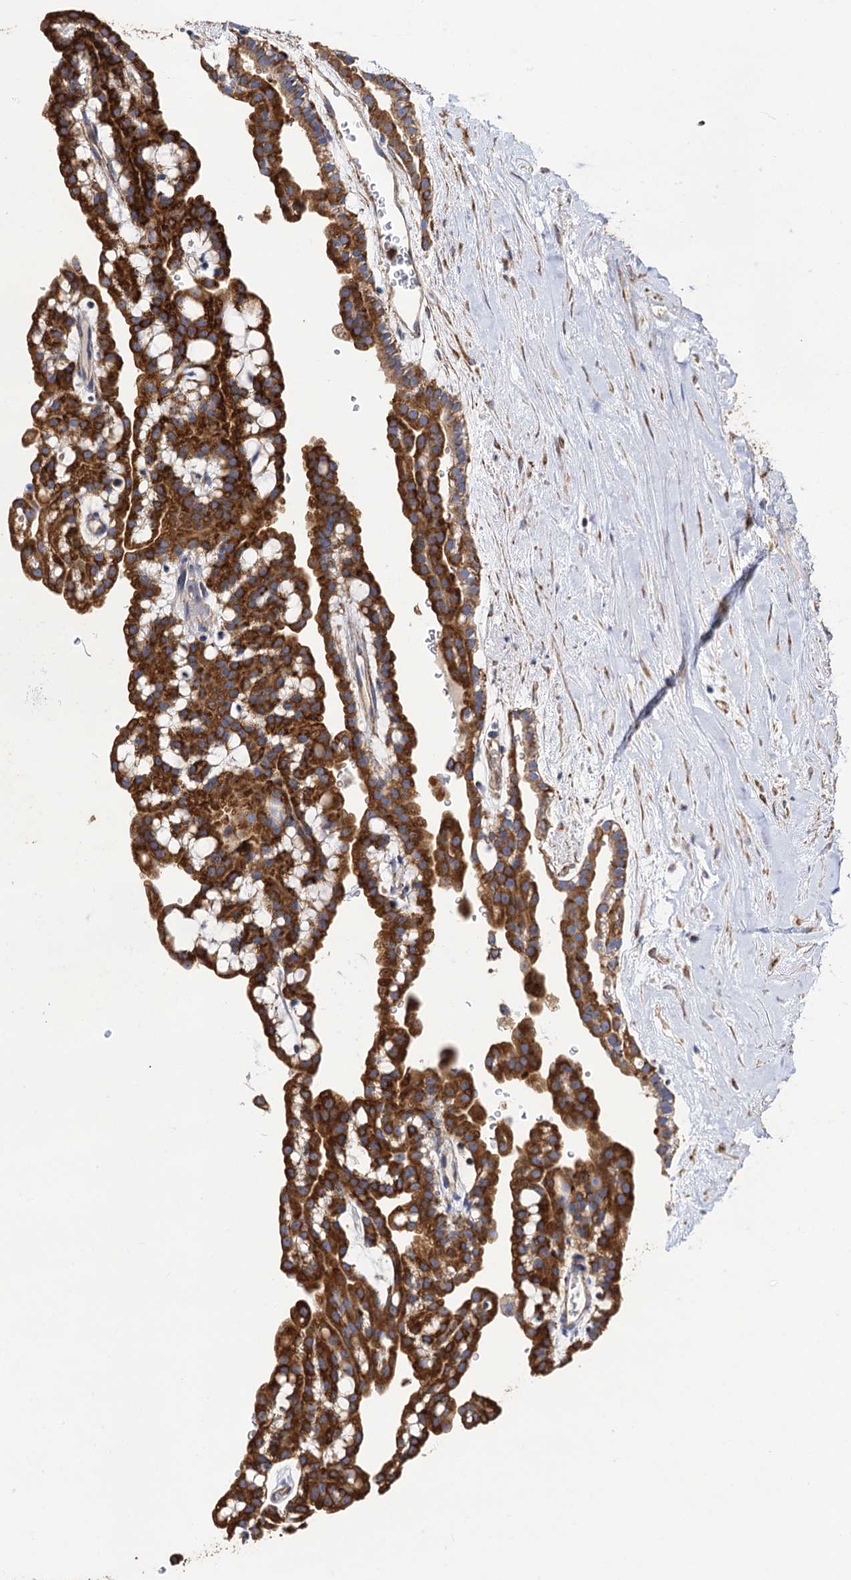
{"staining": {"intensity": "strong", "quantity": ">75%", "location": "cytoplasmic/membranous"}, "tissue": "renal cancer", "cell_type": "Tumor cells", "image_type": "cancer", "snomed": [{"axis": "morphology", "description": "Adenocarcinoma, NOS"}, {"axis": "topography", "description": "Kidney"}], "caption": "Strong cytoplasmic/membranous positivity is seen in about >75% of tumor cells in renal adenocarcinoma.", "gene": "DYDC1", "patient": {"sex": "male", "age": 63}}